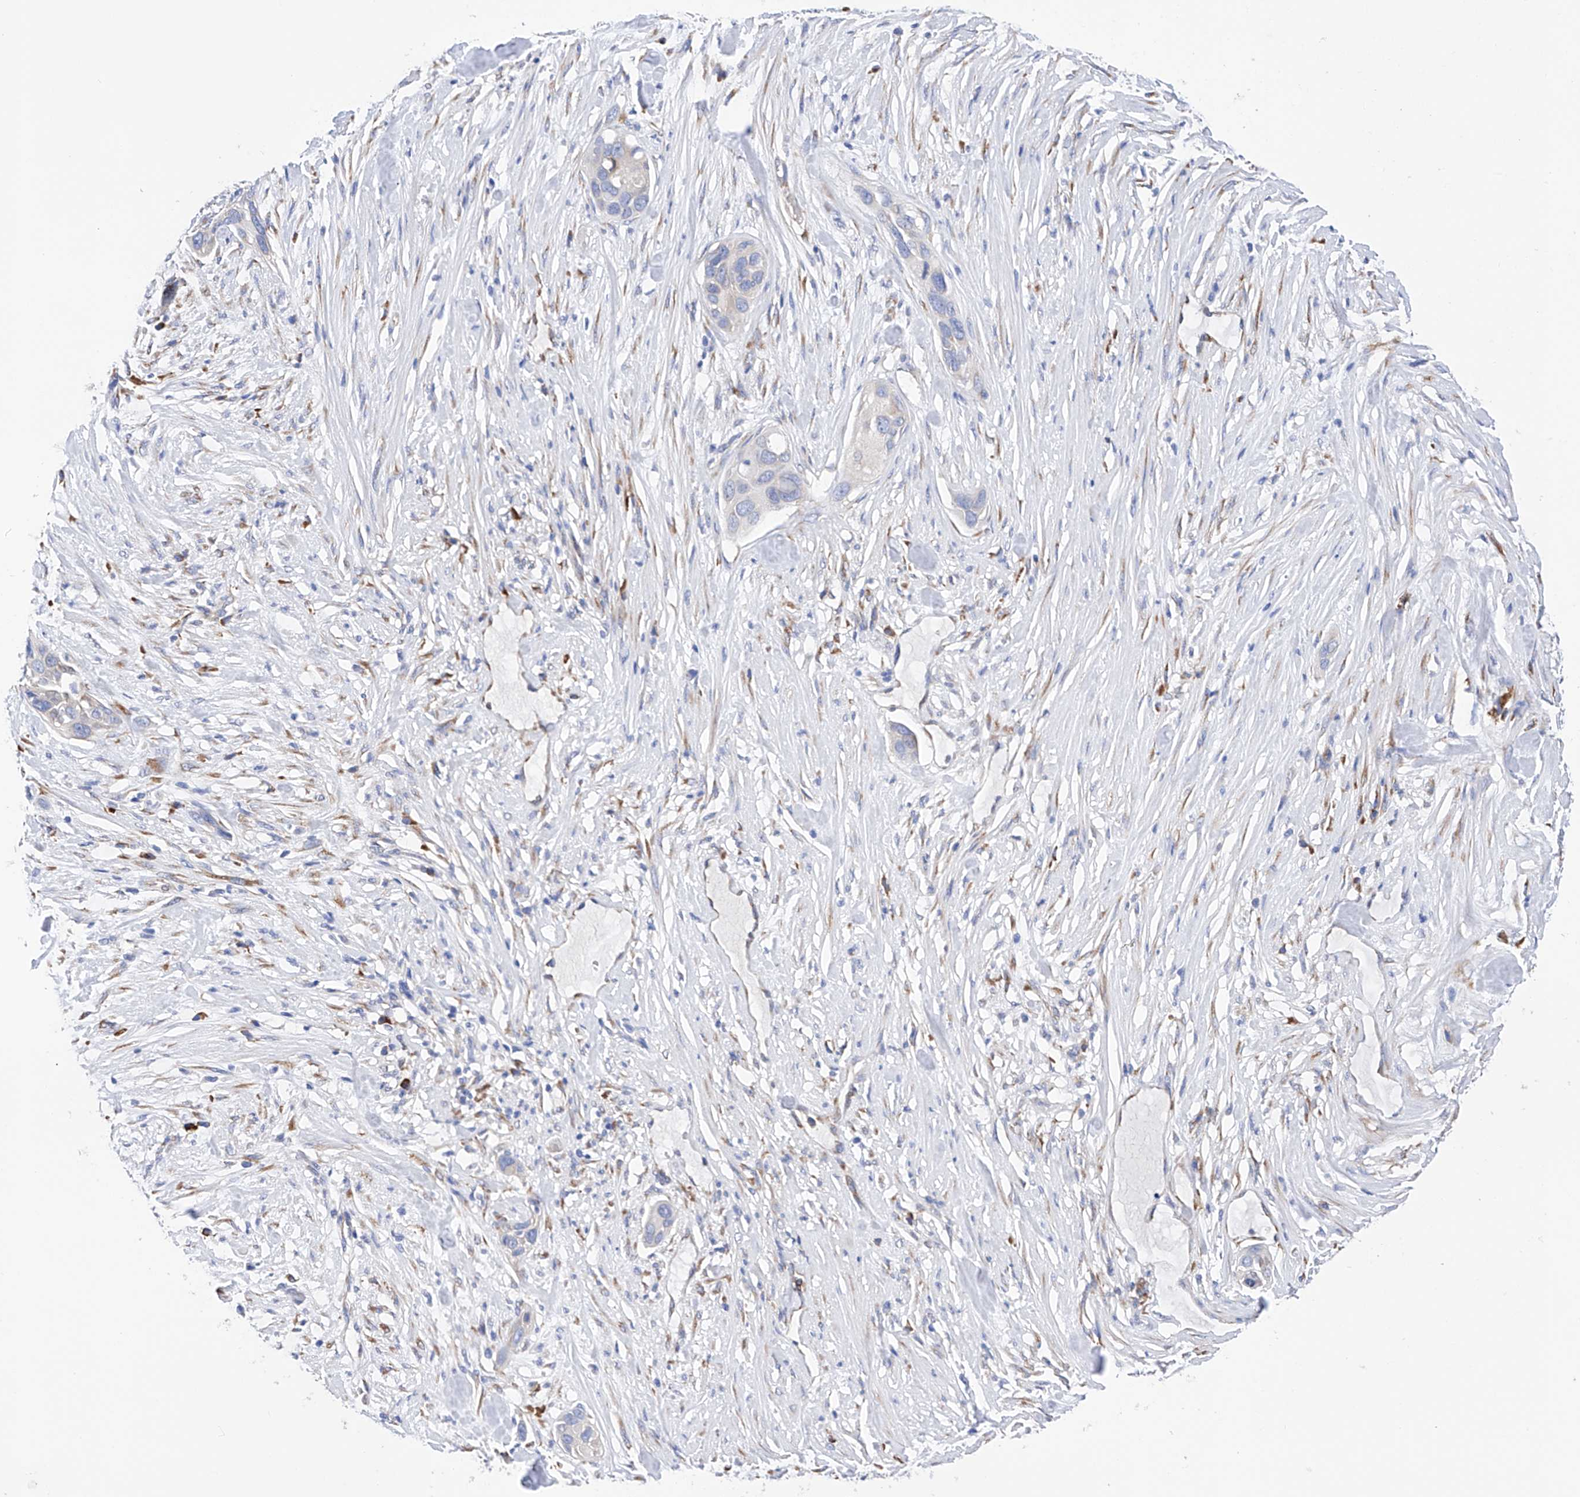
{"staining": {"intensity": "negative", "quantity": "none", "location": "none"}, "tissue": "pancreatic cancer", "cell_type": "Tumor cells", "image_type": "cancer", "snomed": [{"axis": "morphology", "description": "Adenocarcinoma, NOS"}, {"axis": "topography", "description": "Pancreas"}], "caption": "Immunohistochemical staining of human pancreatic cancer shows no significant expression in tumor cells.", "gene": "PDIA5", "patient": {"sex": "female", "age": 60}}